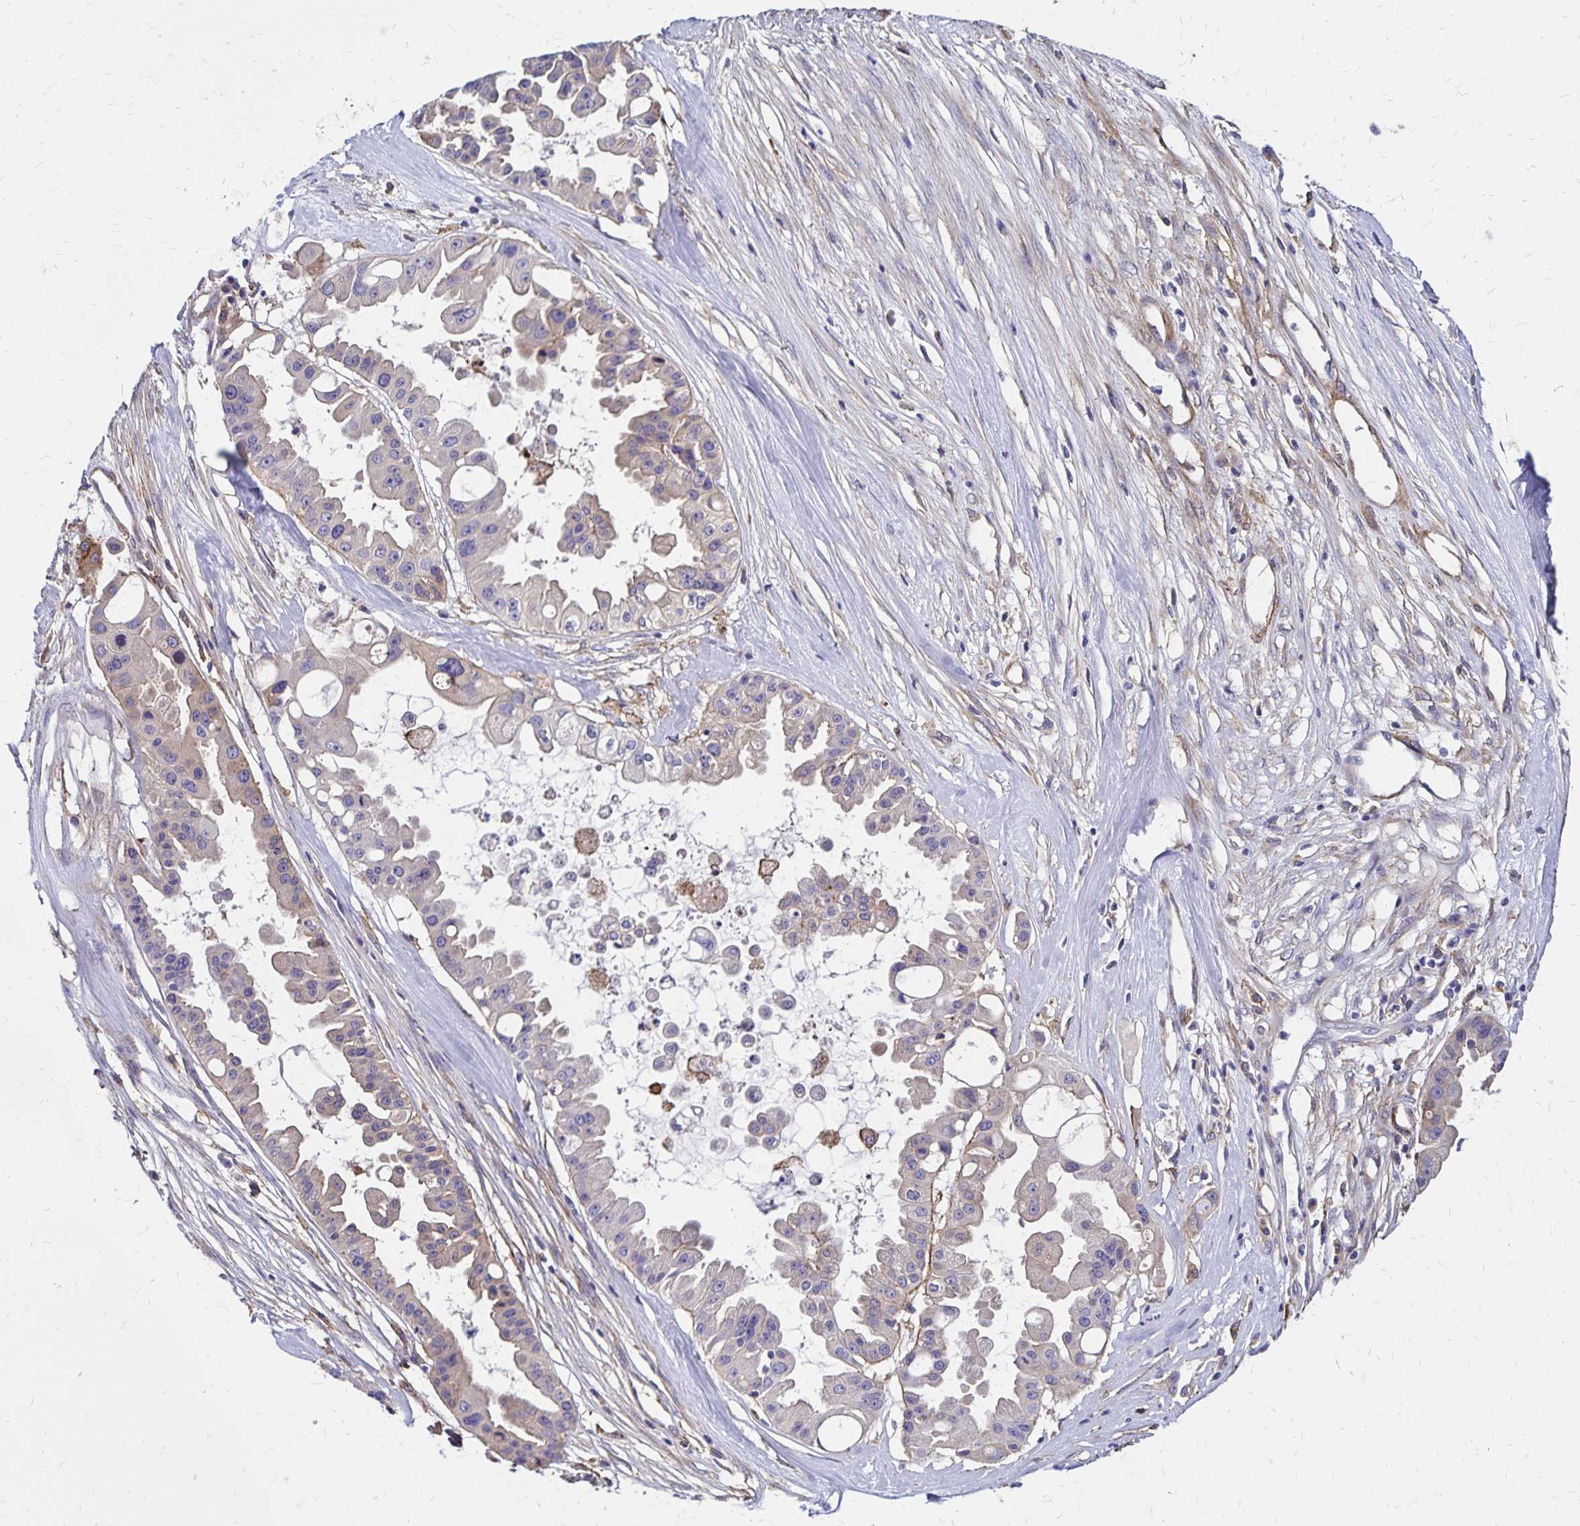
{"staining": {"intensity": "negative", "quantity": "none", "location": "none"}, "tissue": "ovarian cancer", "cell_type": "Tumor cells", "image_type": "cancer", "snomed": [{"axis": "morphology", "description": "Cystadenocarcinoma, serous, NOS"}, {"axis": "topography", "description": "Ovary"}], "caption": "High power microscopy histopathology image of an immunohistochemistry (IHC) histopathology image of ovarian serous cystadenocarcinoma, revealing no significant expression in tumor cells.", "gene": "TNS3", "patient": {"sex": "female", "age": 56}}